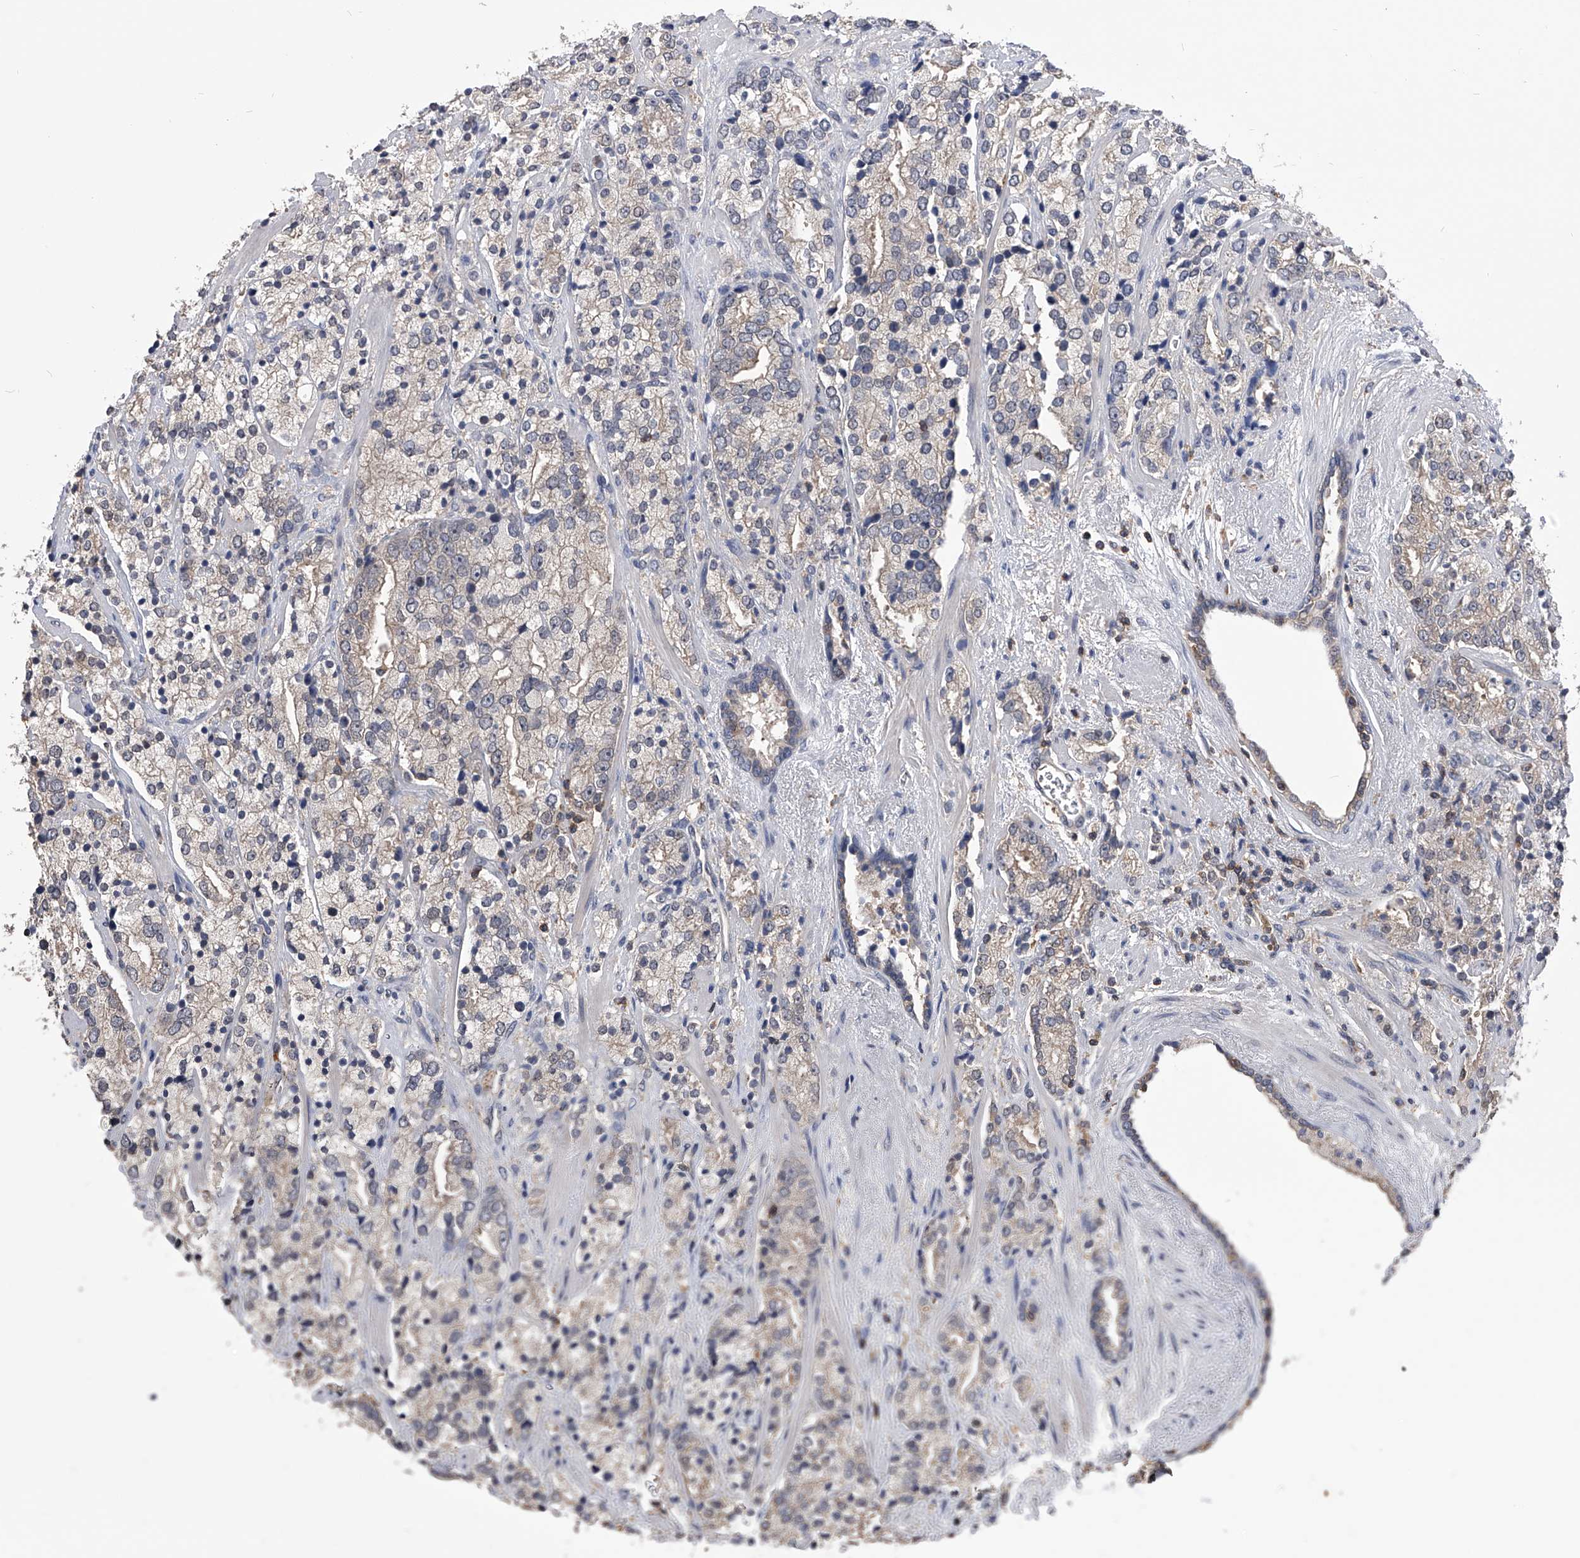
{"staining": {"intensity": "weak", "quantity": "<25%", "location": "cytoplasmic/membranous"}, "tissue": "prostate cancer", "cell_type": "Tumor cells", "image_type": "cancer", "snomed": [{"axis": "morphology", "description": "Adenocarcinoma, High grade"}, {"axis": "topography", "description": "Prostate"}], "caption": "Prostate high-grade adenocarcinoma was stained to show a protein in brown. There is no significant expression in tumor cells. The staining was performed using DAB (3,3'-diaminobenzidine) to visualize the protein expression in brown, while the nuclei were stained in blue with hematoxylin (Magnification: 20x).", "gene": "PAN3", "patient": {"sex": "male", "age": 71}}